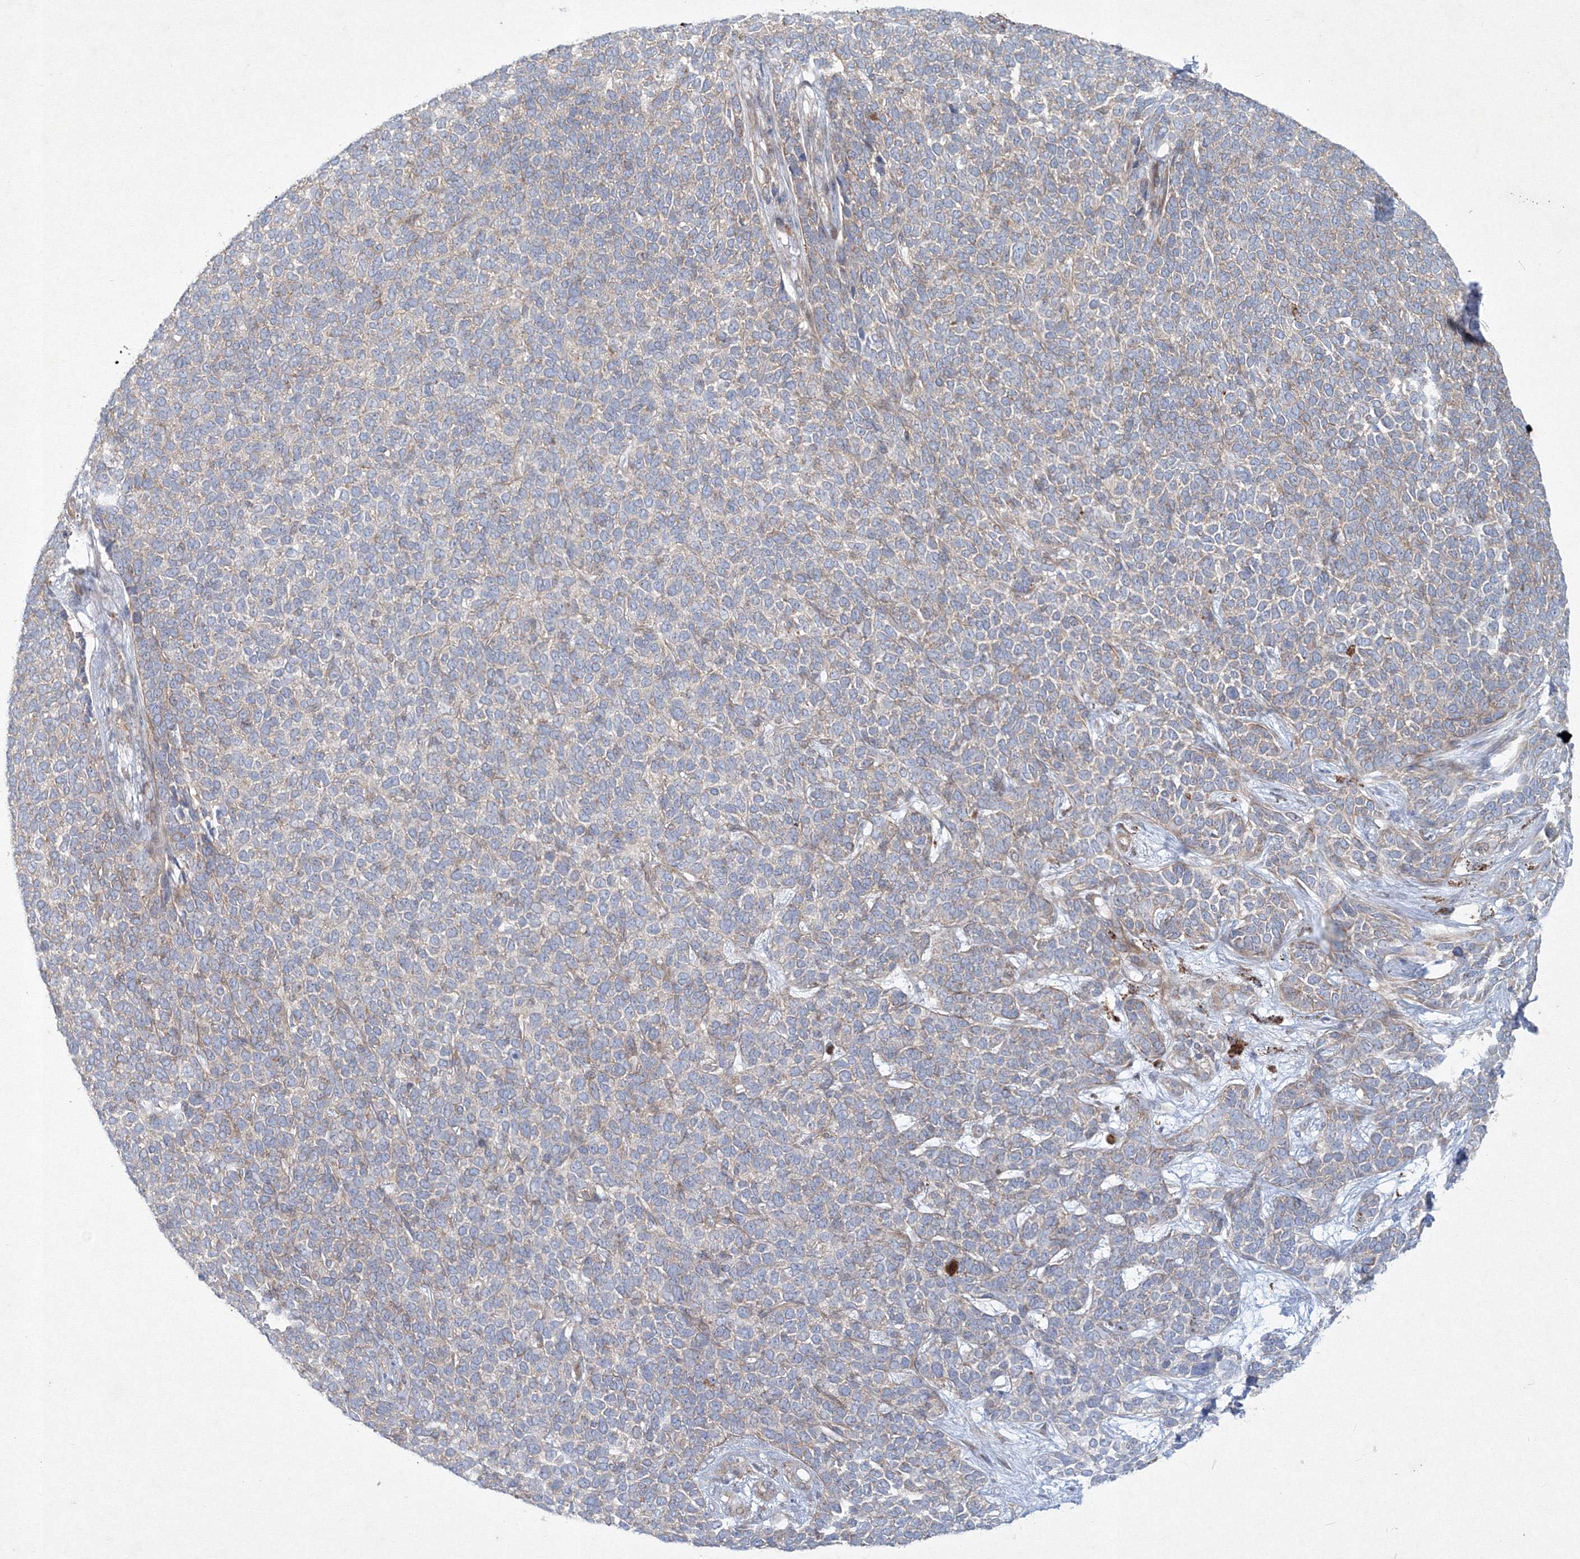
{"staining": {"intensity": "negative", "quantity": "none", "location": "none"}, "tissue": "skin cancer", "cell_type": "Tumor cells", "image_type": "cancer", "snomed": [{"axis": "morphology", "description": "Basal cell carcinoma"}, {"axis": "topography", "description": "Skin"}], "caption": "Basal cell carcinoma (skin) was stained to show a protein in brown. There is no significant staining in tumor cells.", "gene": "WDR49", "patient": {"sex": "female", "age": 84}}